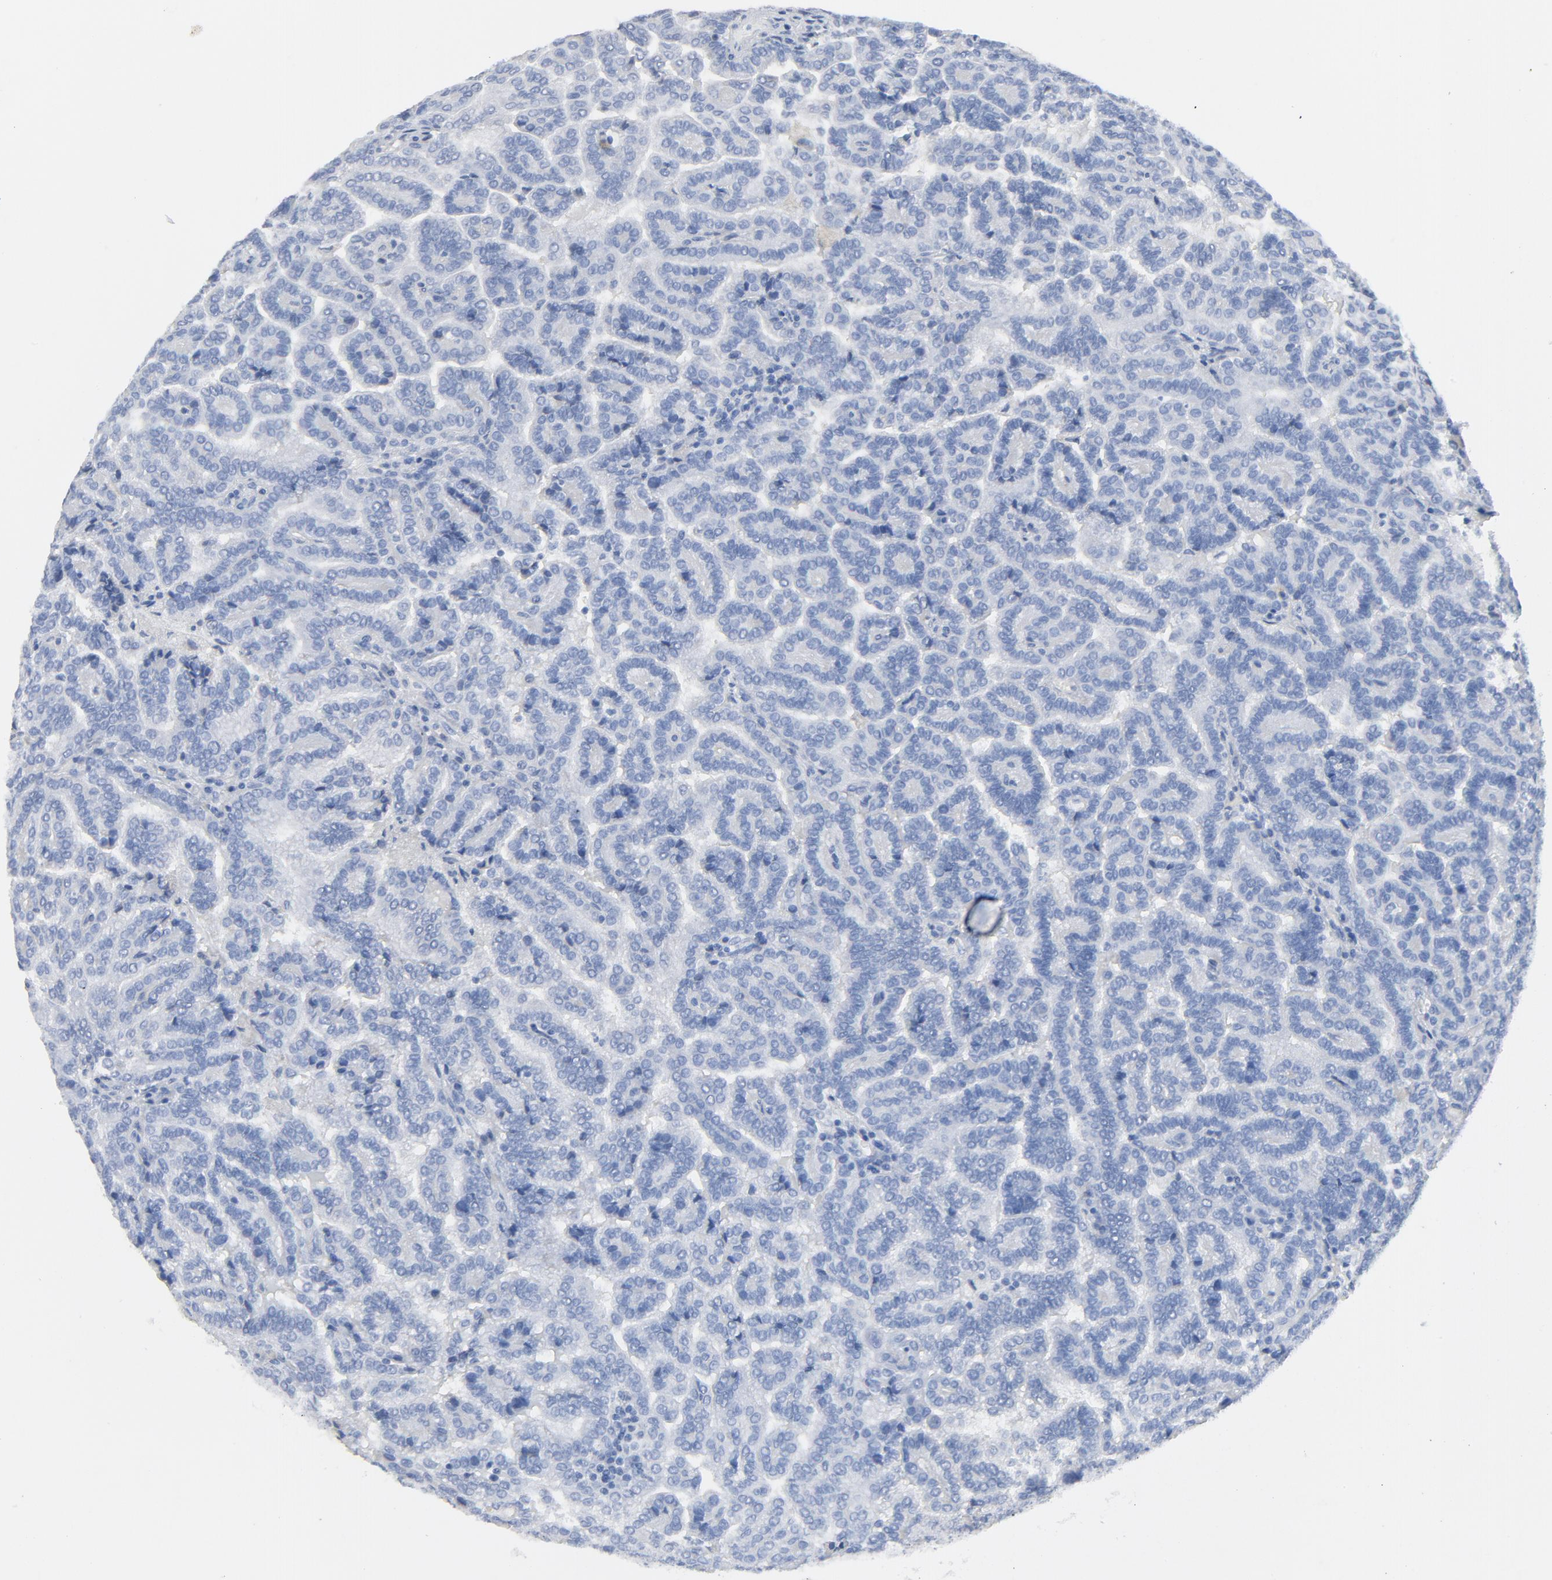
{"staining": {"intensity": "moderate", "quantity": "25%-75%", "location": "cytoplasmic/membranous"}, "tissue": "renal cancer", "cell_type": "Tumor cells", "image_type": "cancer", "snomed": [{"axis": "morphology", "description": "Adenocarcinoma, NOS"}, {"axis": "topography", "description": "Kidney"}], "caption": "A brown stain highlights moderate cytoplasmic/membranous staining of a protein in human renal cancer tumor cells. Nuclei are stained in blue.", "gene": "C14orf119", "patient": {"sex": "male", "age": 61}}